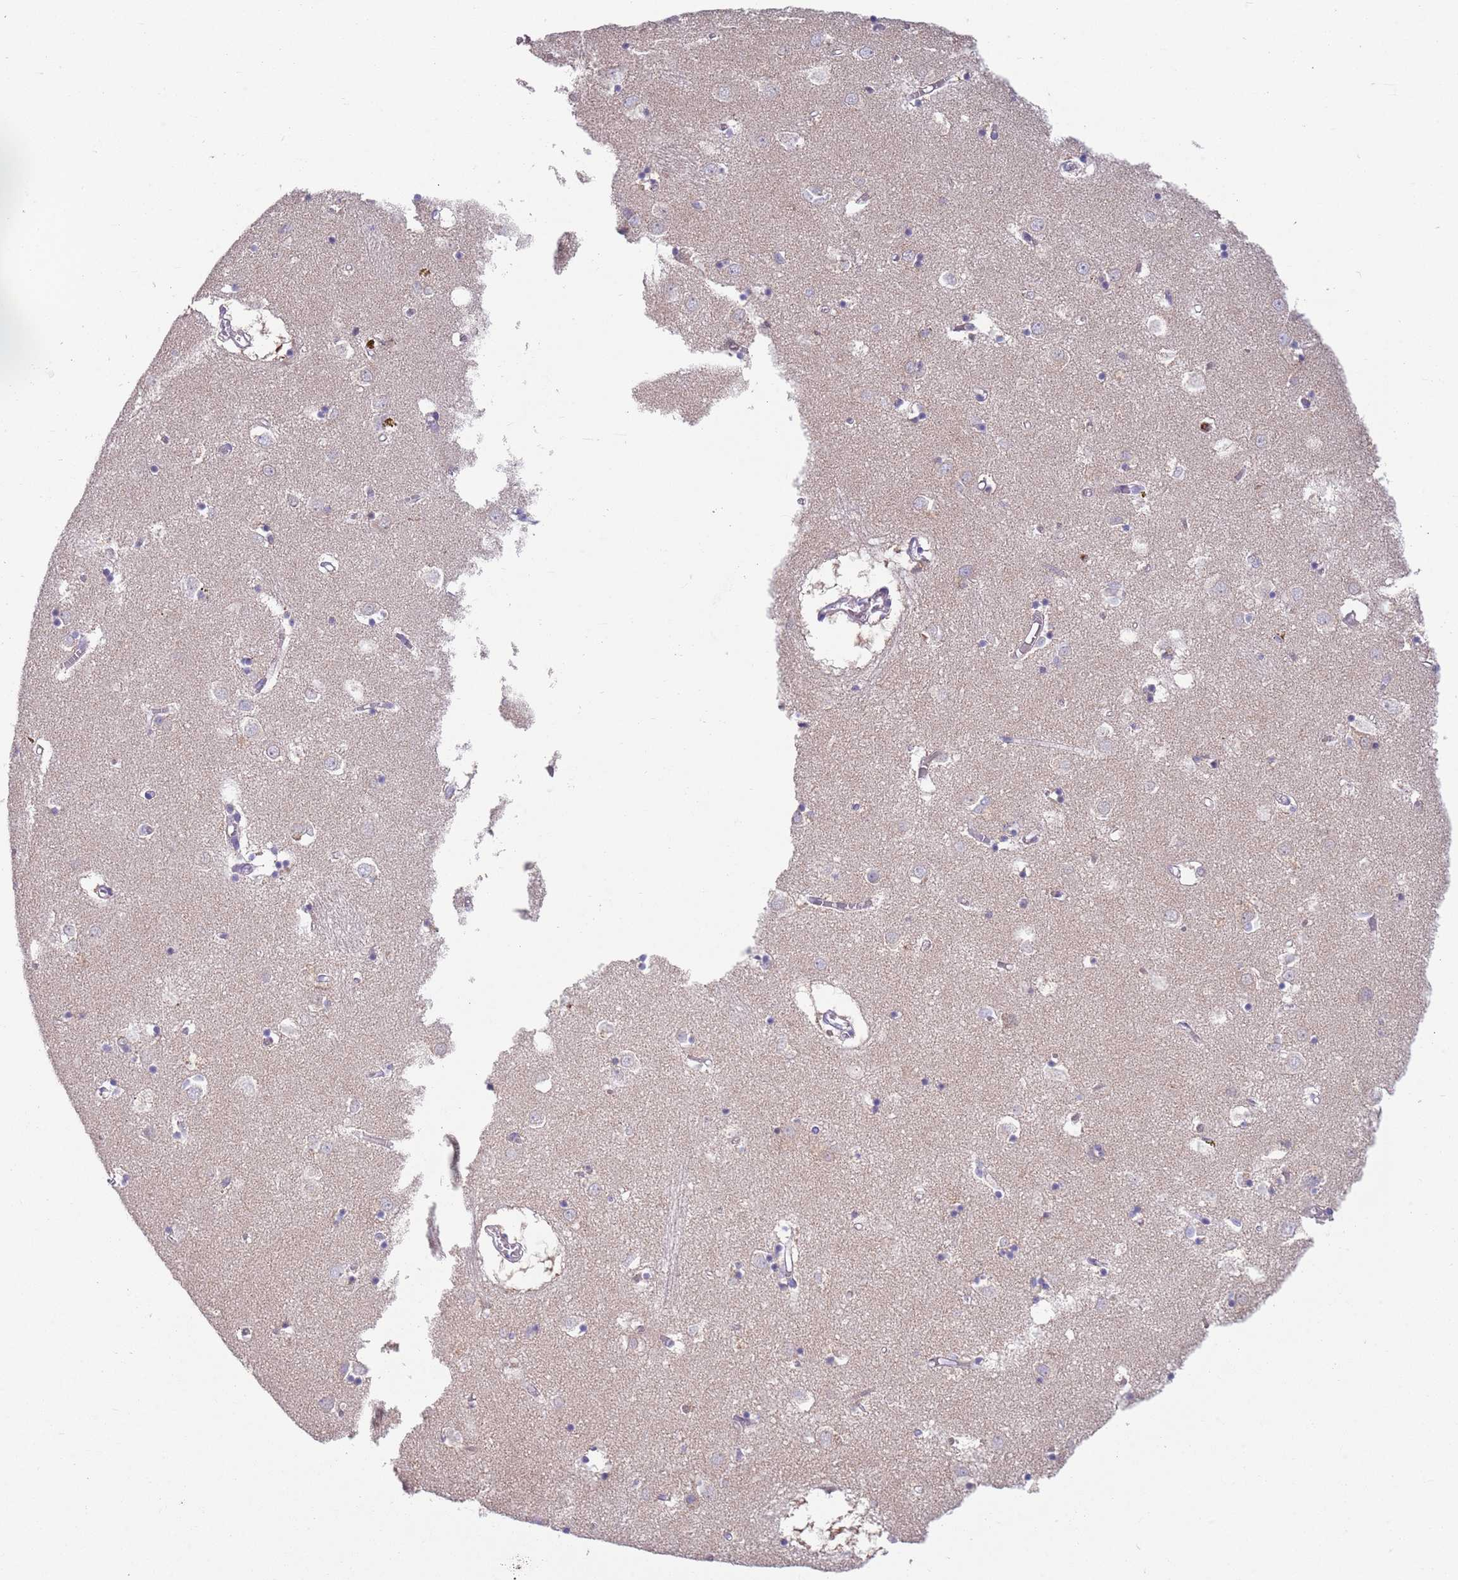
{"staining": {"intensity": "negative", "quantity": "none", "location": "none"}, "tissue": "caudate", "cell_type": "Glial cells", "image_type": "normal", "snomed": [{"axis": "morphology", "description": "Normal tissue, NOS"}, {"axis": "topography", "description": "Lateral ventricle wall"}], "caption": "This photomicrograph is of benign caudate stained with immunohistochemistry (IHC) to label a protein in brown with the nuclei are counter-stained blue. There is no staining in glial cells. Nuclei are stained in blue.", "gene": "DDT", "patient": {"sex": "male", "age": 70}}